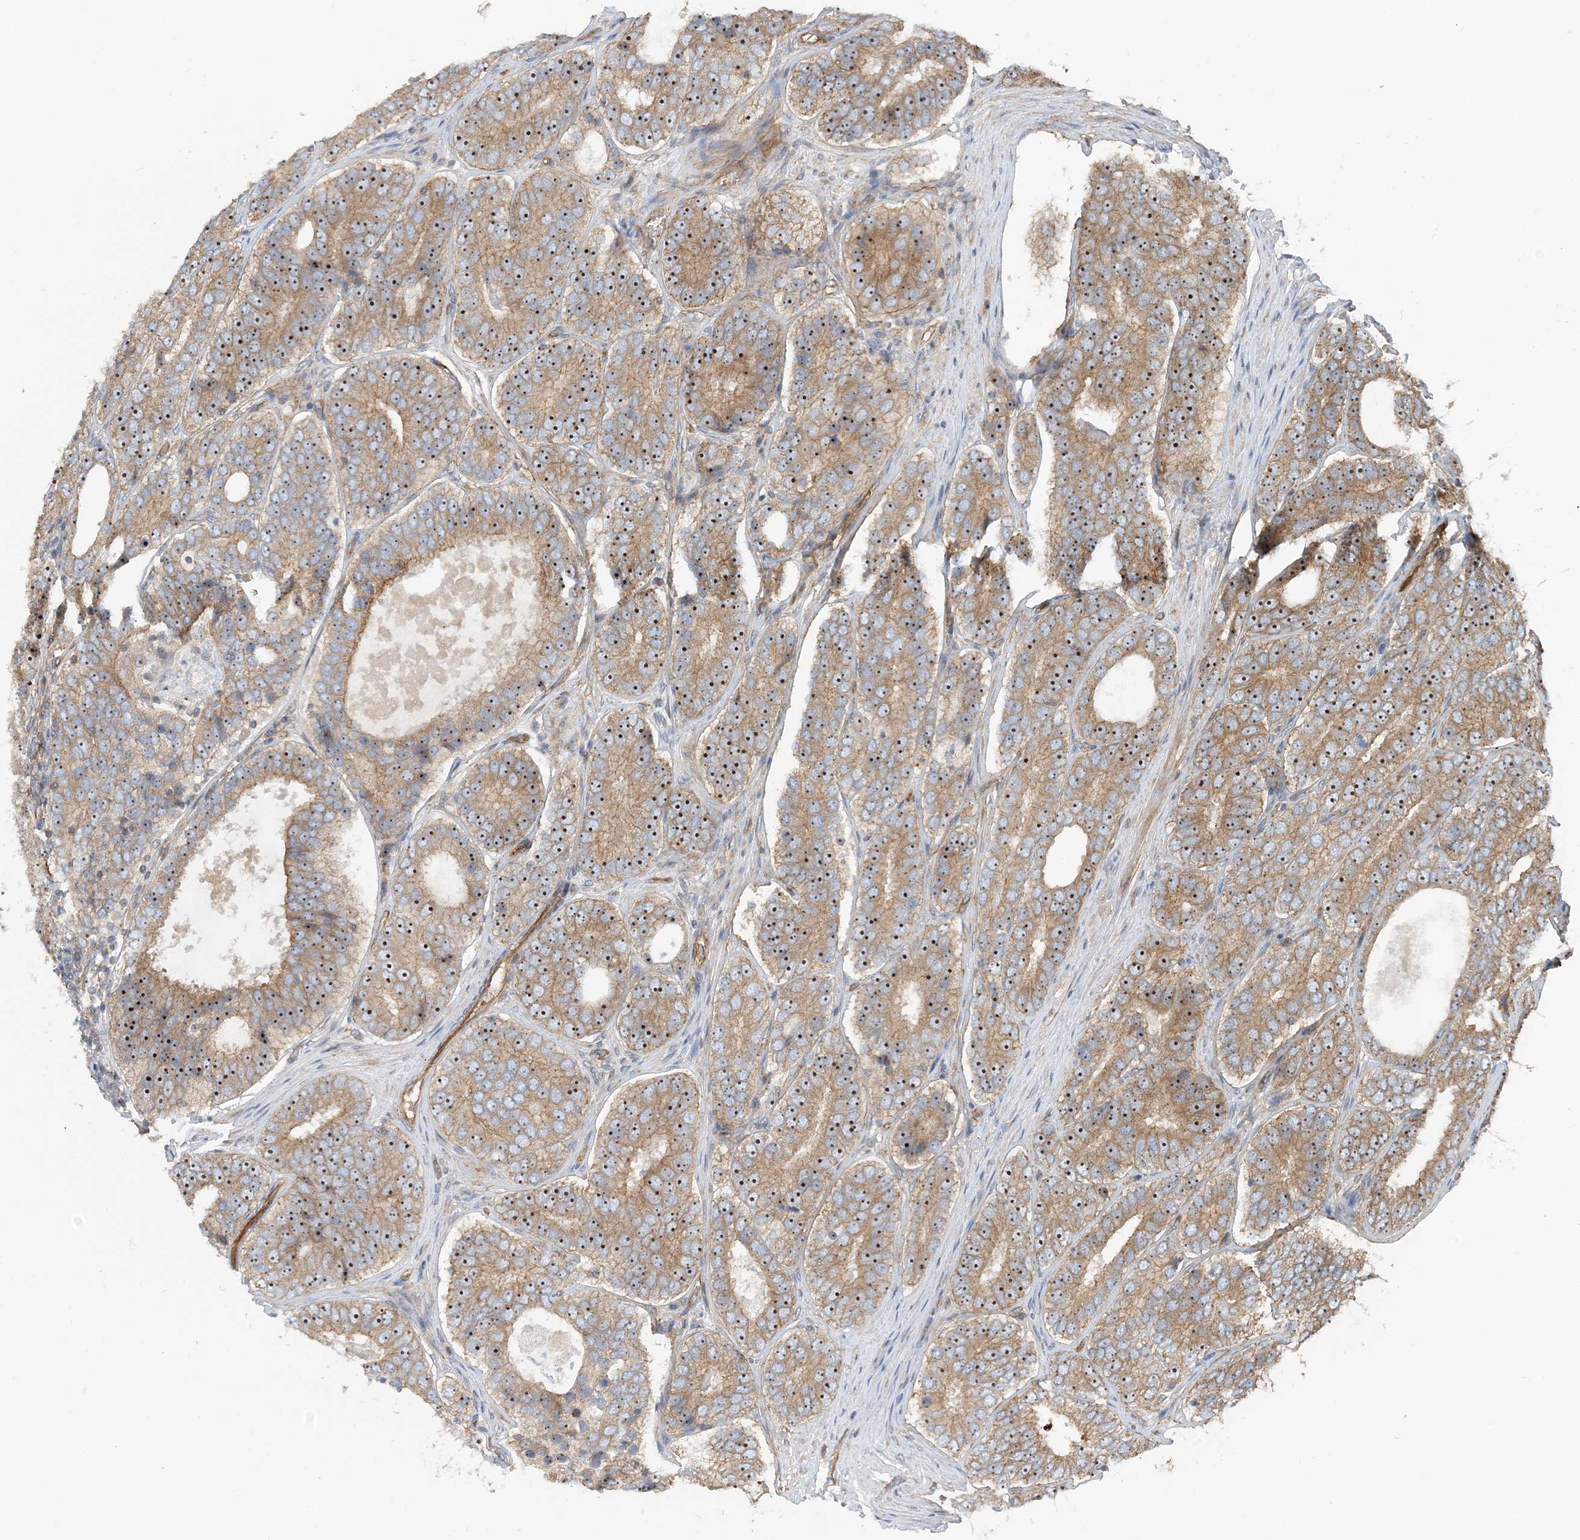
{"staining": {"intensity": "moderate", "quantity": ">75%", "location": "cytoplasmic/membranous,nuclear"}, "tissue": "prostate cancer", "cell_type": "Tumor cells", "image_type": "cancer", "snomed": [{"axis": "morphology", "description": "Adenocarcinoma, High grade"}, {"axis": "topography", "description": "Prostate"}], "caption": "This image exhibits immunohistochemistry staining of prostate cancer, with medium moderate cytoplasmic/membranous and nuclear staining in approximately >75% of tumor cells.", "gene": "MYL5", "patient": {"sex": "male", "age": 56}}